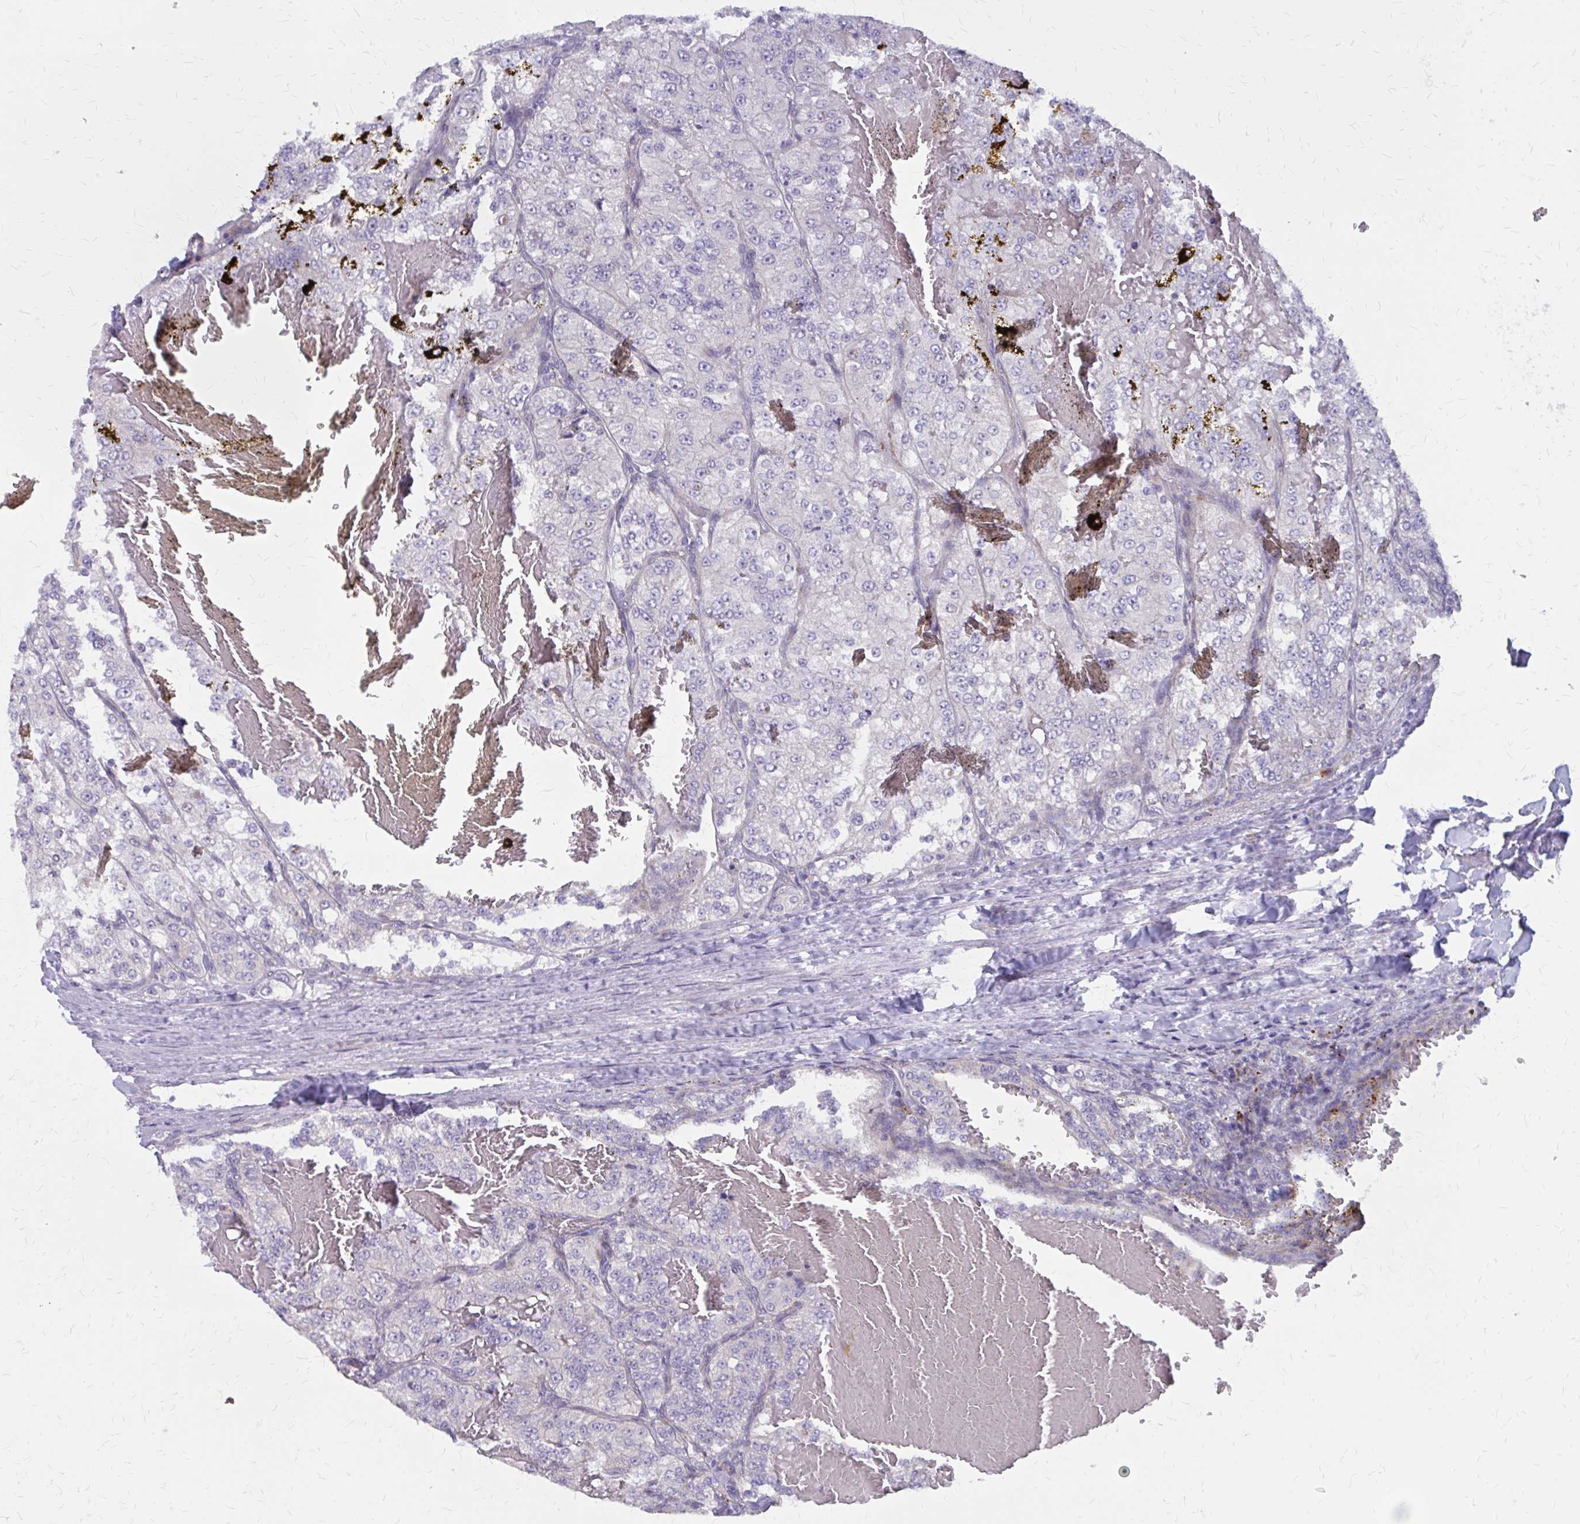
{"staining": {"intensity": "negative", "quantity": "none", "location": "none"}, "tissue": "renal cancer", "cell_type": "Tumor cells", "image_type": "cancer", "snomed": [{"axis": "morphology", "description": "Adenocarcinoma, NOS"}, {"axis": "topography", "description": "Kidney"}], "caption": "Tumor cells show no significant protein expression in adenocarcinoma (renal).", "gene": "GLYATL2", "patient": {"sex": "female", "age": 63}}